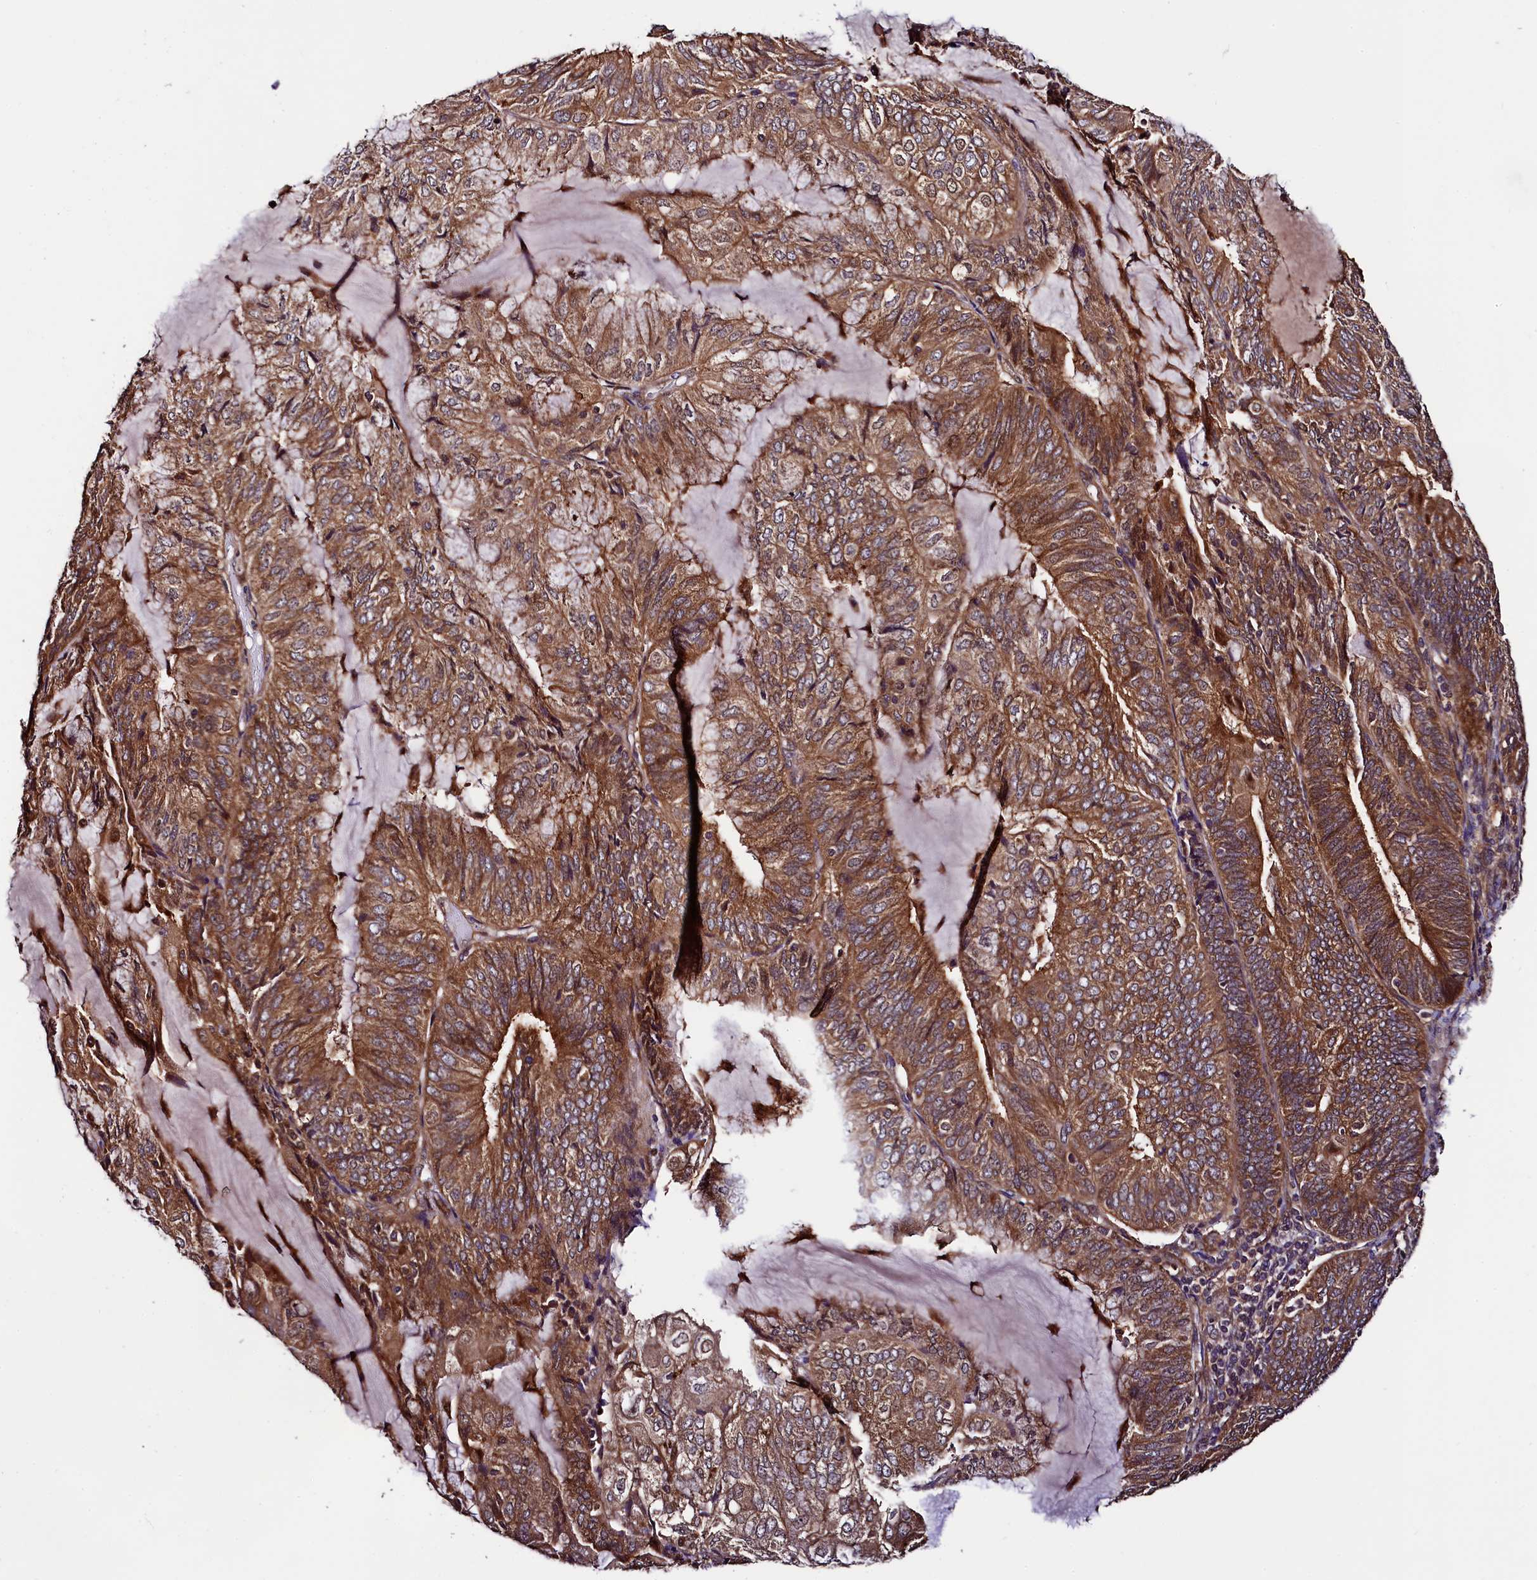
{"staining": {"intensity": "strong", "quantity": ">75%", "location": "cytoplasmic/membranous"}, "tissue": "endometrial cancer", "cell_type": "Tumor cells", "image_type": "cancer", "snomed": [{"axis": "morphology", "description": "Adenocarcinoma, NOS"}, {"axis": "topography", "description": "Endometrium"}], "caption": "The histopathology image shows staining of endometrial cancer, revealing strong cytoplasmic/membranous protein expression (brown color) within tumor cells.", "gene": "VPS35", "patient": {"sex": "female", "age": 81}}